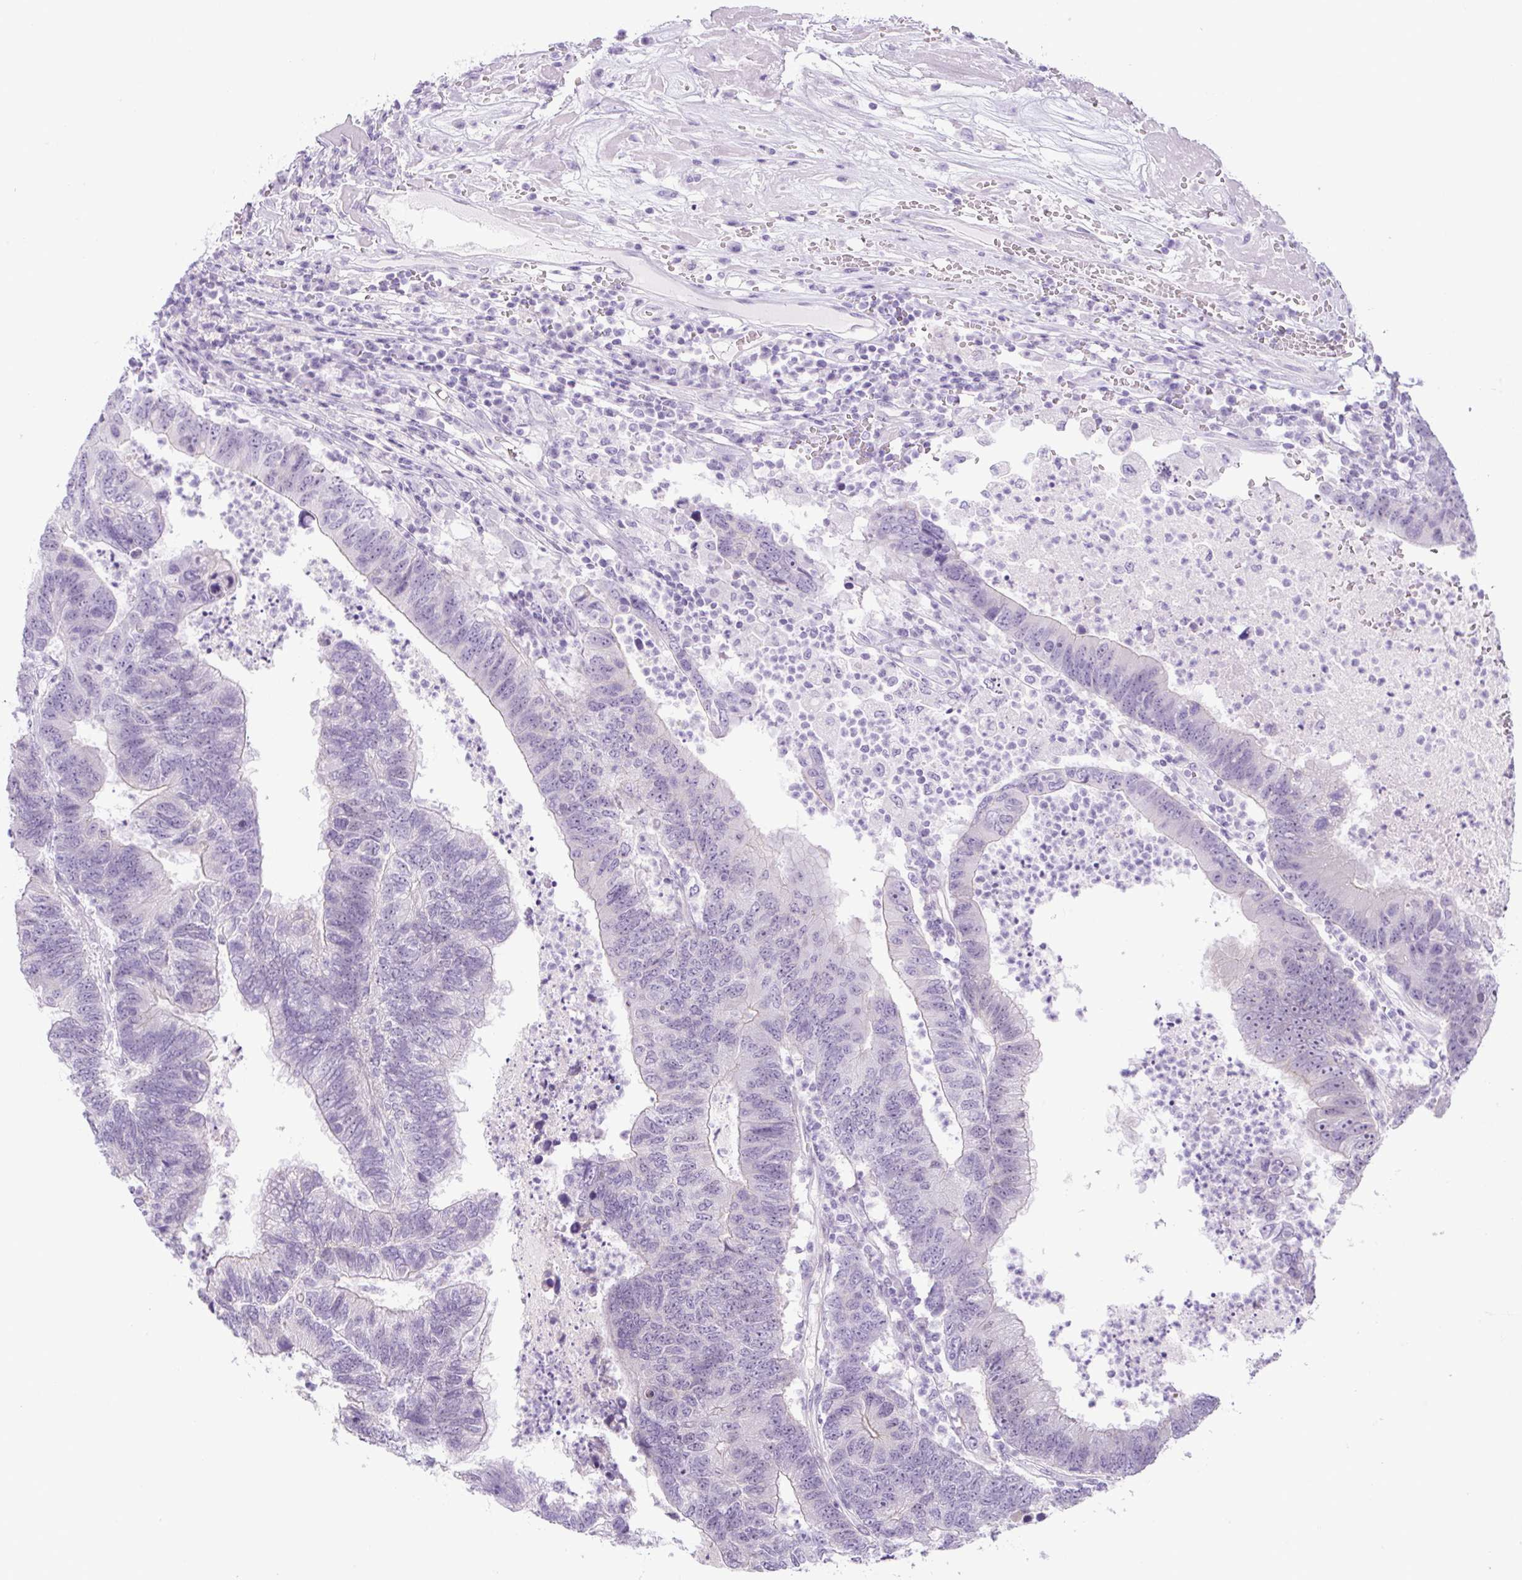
{"staining": {"intensity": "negative", "quantity": "none", "location": "none"}, "tissue": "colorectal cancer", "cell_type": "Tumor cells", "image_type": "cancer", "snomed": [{"axis": "morphology", "description": "Adenocarcinoma, NOS"}, {"axis": "topography", "description": "Colon"}], "caption": "Tumor cells show no significant protein expression in colorectal cancer.", "gene": "ADAMTS19", "patient": {"sex": "female", "age": 48}}